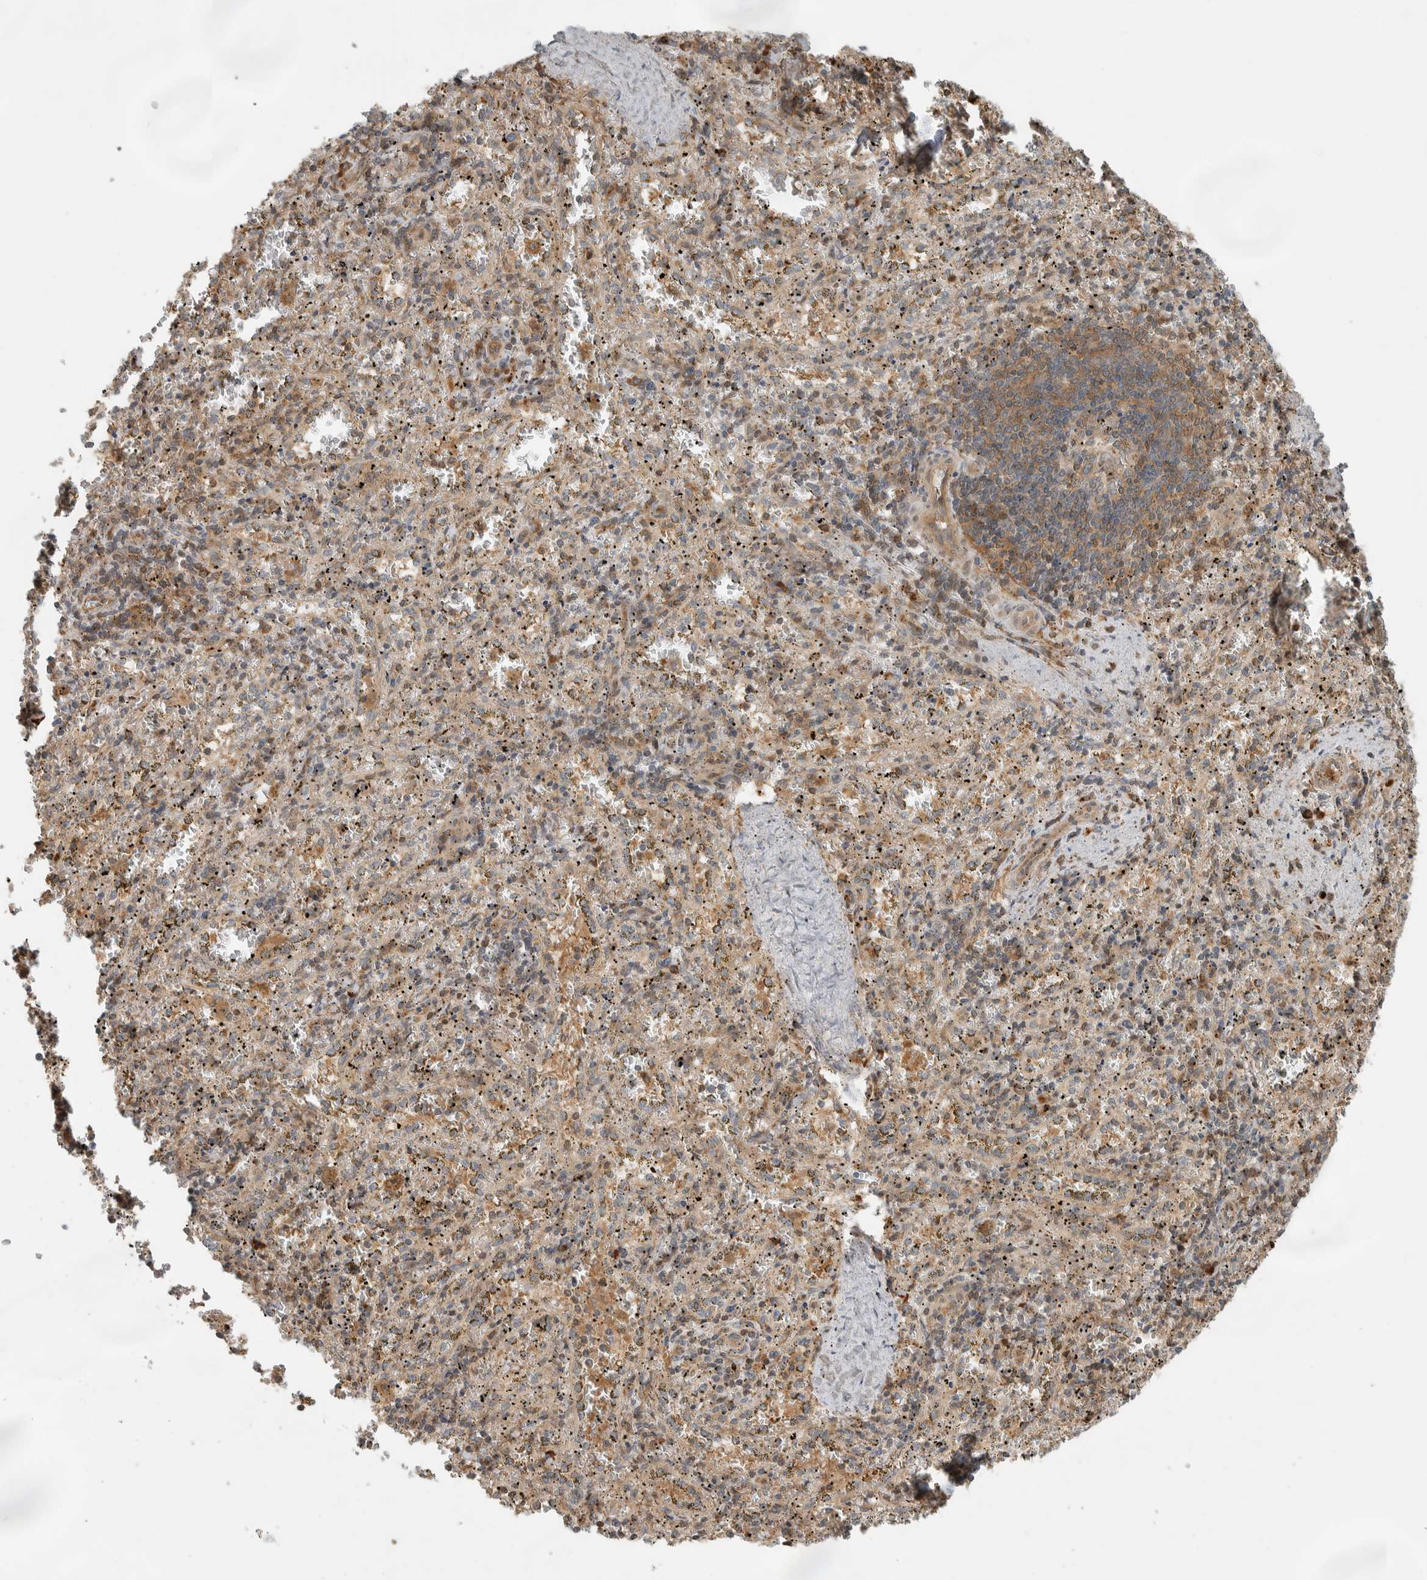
{"staining": {"intensity": "moderate", "quantity": "25%-75%", "location": "cytoplasmic/membranous"}, "tissue": "spleen", "cell_type": "Cells in red pulp", "image_type": "normal", "snomed": [{"axis": "morphology", "description": "Normal tissue, NOS"}, {"axis": "topography", "description": "Spleen"}], "caption": "This image demonstrates normal spleen stained with immunohistochemistry (IHC) to label a protein in brown. The cytoplasmic/membranous of cells in red pulp show moderate positivity for the protein. Nuclei are counter-stained blue.", "gene": "CNTROB", "patient": {"sex": "male", "age": 11}}